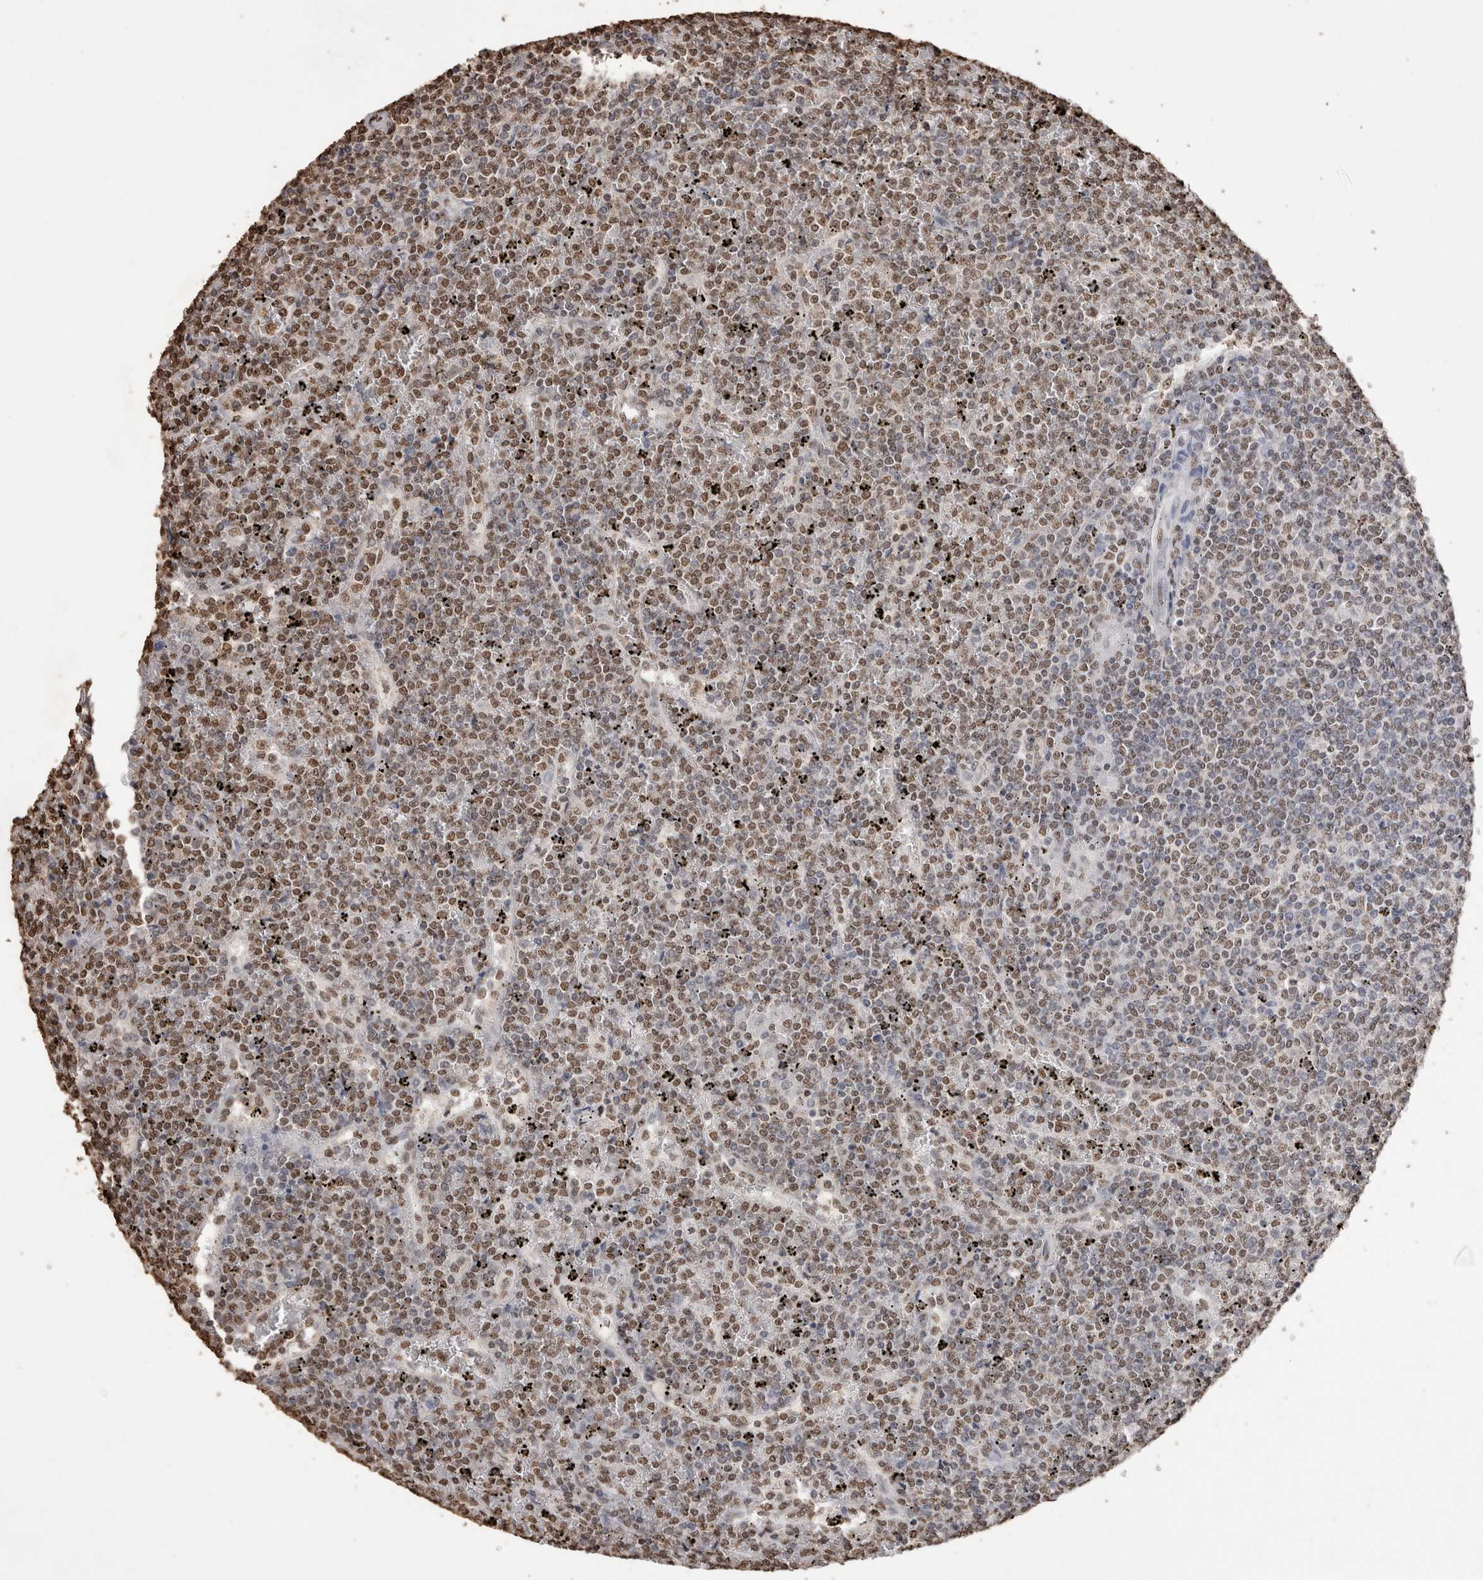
{"staining": {"intensity": "moderate", "quantity": ">75%", "location": "nuclear"}, "tissue": "lymphoma", "cell_type": "Tumor cells", "image_type": "cancer", "snomed": [{"axis": "morphology", "description": "Malignant lymphoma, non-Hodgkin's type, Low grade"}, {"axis": "topography", "description": "Spleen"}], "caption": "Immunohistochemistry staining of lymphoma, which shows medium levels of moderate nuclear expression in about >75% of tumor cells indicating moderate nuclear protein expression. The staining was performed using DAB (brown) for protein detection and nuclei were counterstained in hematoxylin (blue).", "gene": "NTHL1", "patient": {"sex": "female", "age": 19}}